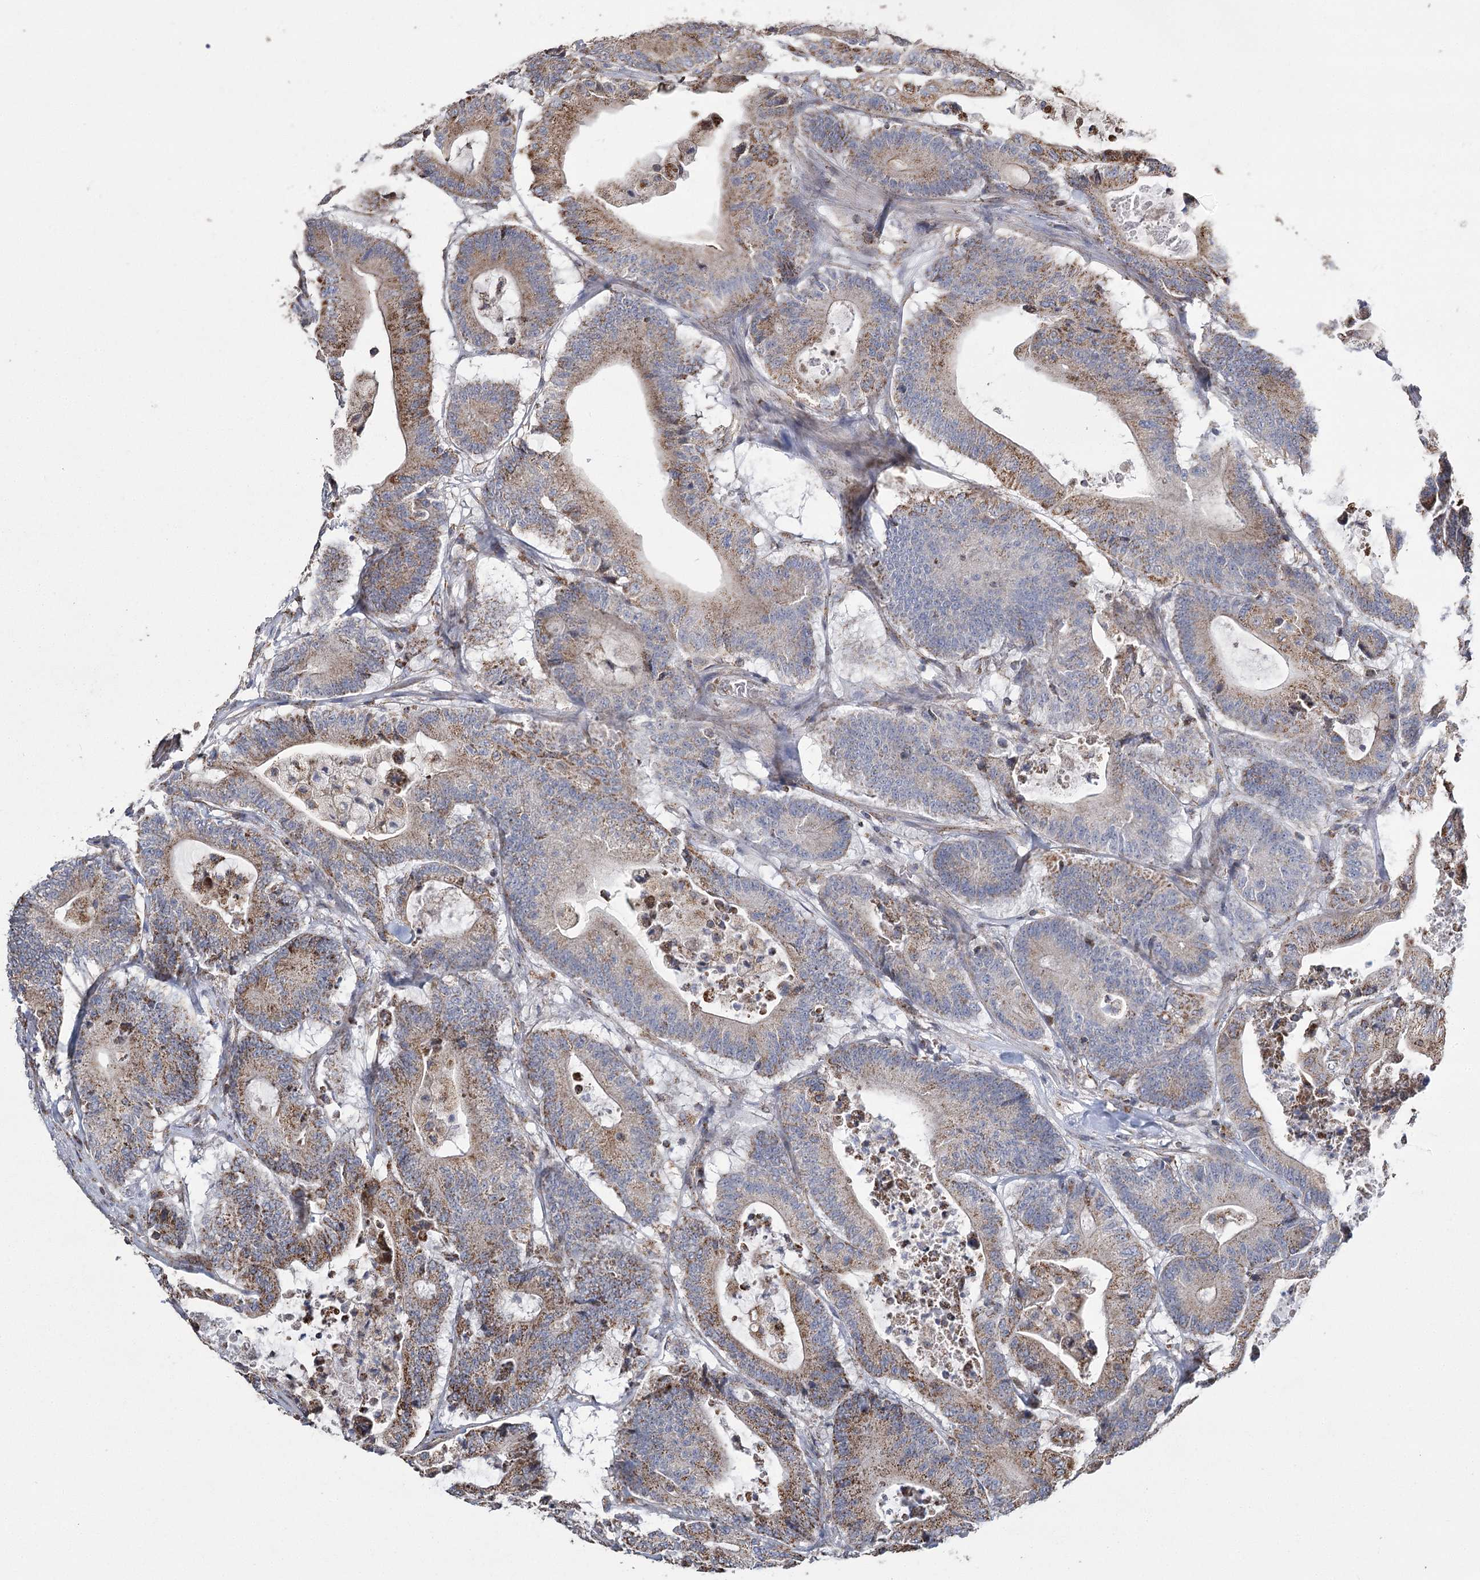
{"staining": {"intensity": "strong", "quantity": "<25%", "location": "cytoplasmic/membranous"}, "tissue": "colorectal cancer", "cell_type": "Tumor cells", "image_type": "cancer", "snomed": [{"axis": "morphology", "description": "Adenocarcinoma, NOS"}, {"axis": "topography", "description": "Colon"}], "caption": "Colorectal adenocarcinoma tissue reveals strong cytoplasmic/membranous positivity in approximately <25% of tumor cells, visualized by immunohistochemistry. Ihc stains the protein in brown and the nuclei are stained blue.", "gene": "RANBP3L", "patient": {"sex": "female", "age": 84}}